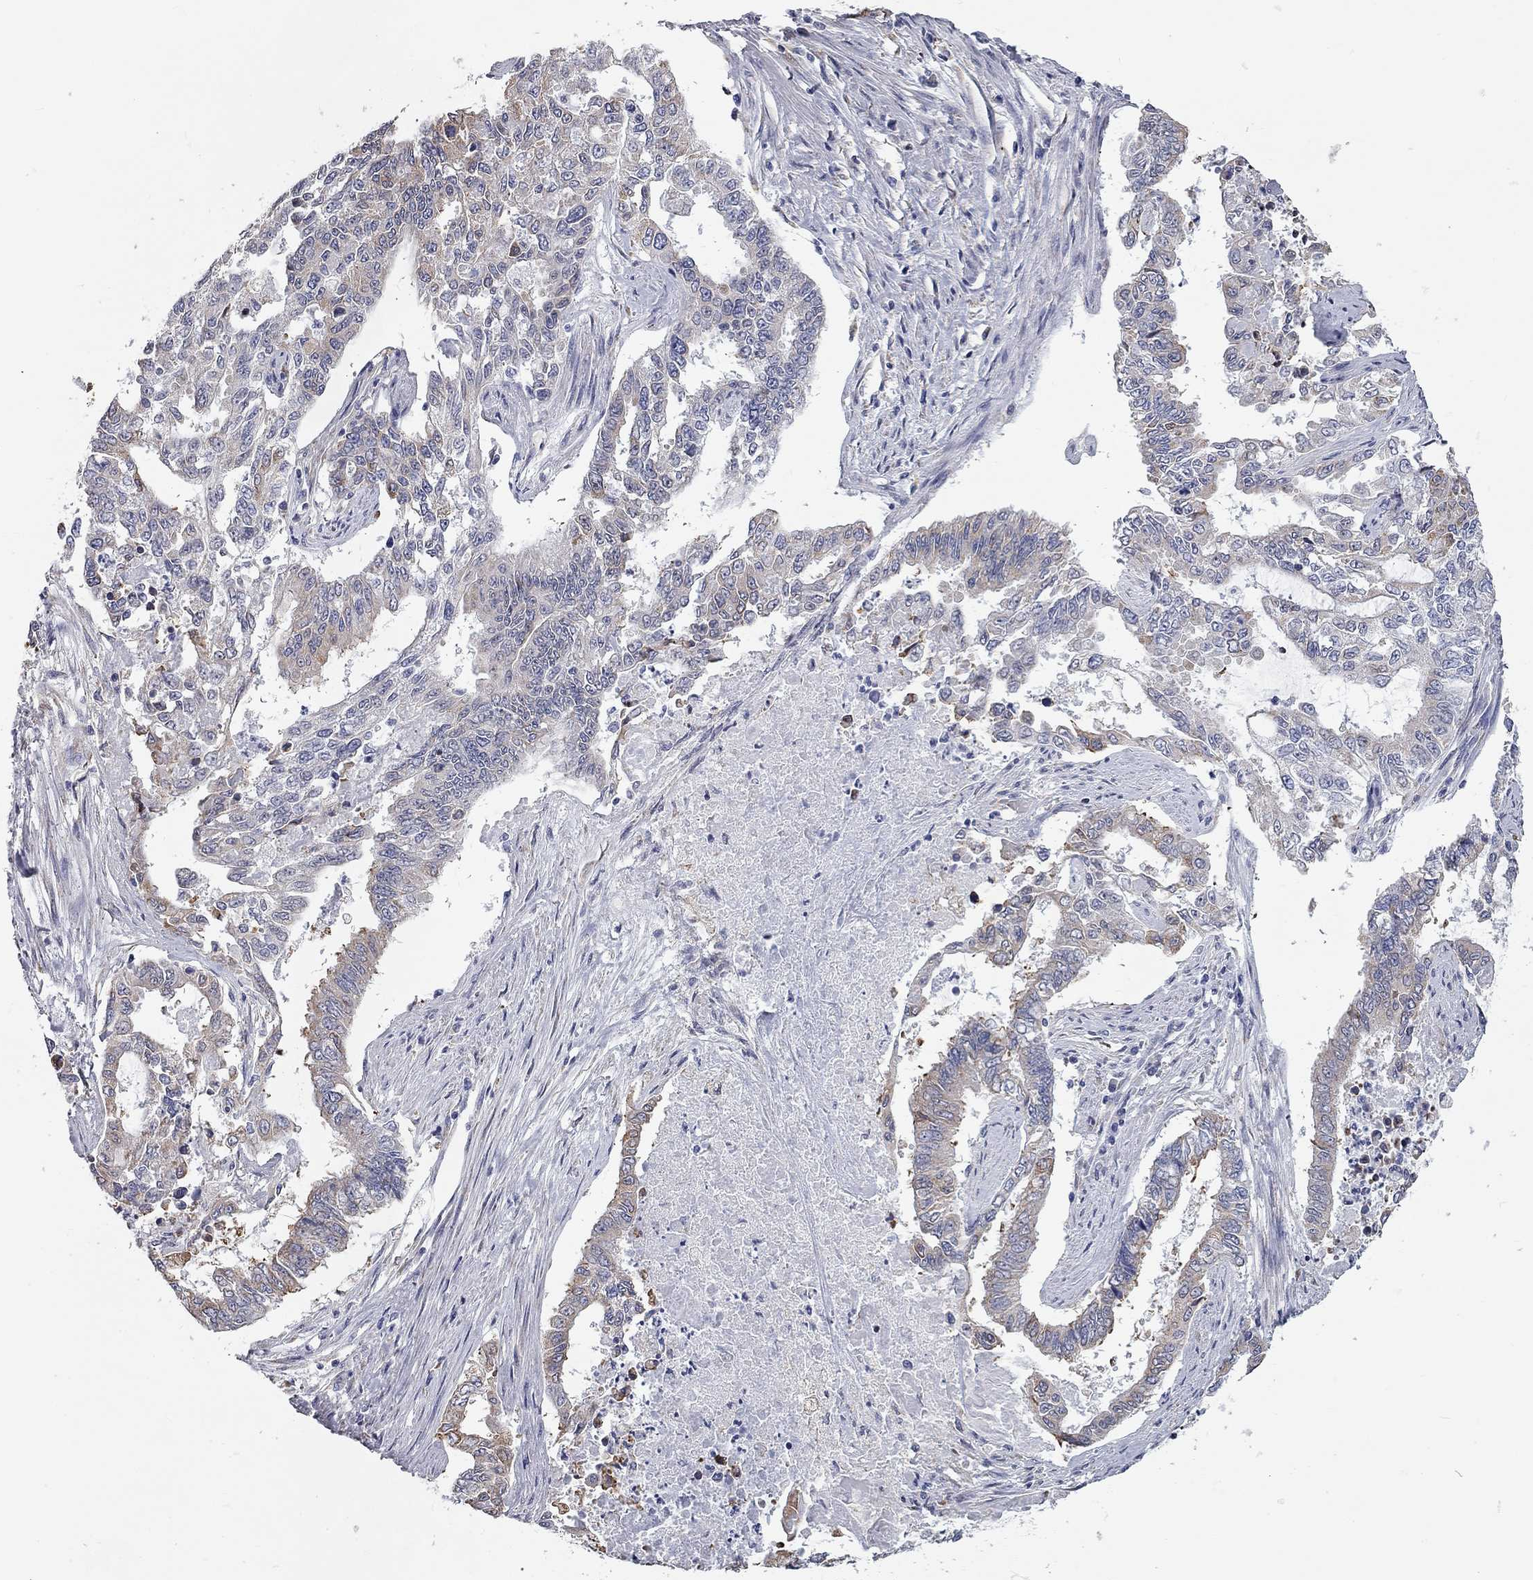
{"staining": {"intensity": "moderate", "quantity": "<25%", "location": "cytoplasmic/membranous"}, "tissue": "endometrial cancer", "cell_type": "Tumor cells", "image_type": "cancer", "snomed": [{"axis": "morphology", "description": "Adenocarcinoma, NOS"}, {"axis": "topography", "description": "Uterus"}], "caption": "Immunohistochemical staining of human endometrial adenocarcinoma demonstrates moderate cytoplasmic/membranous protein expression in about <25% of tumor cells. (IHC, brightfield microscopy, high magnification).", "gene": "XAGE2", "patient": {"sex": "female", "age": 59}}